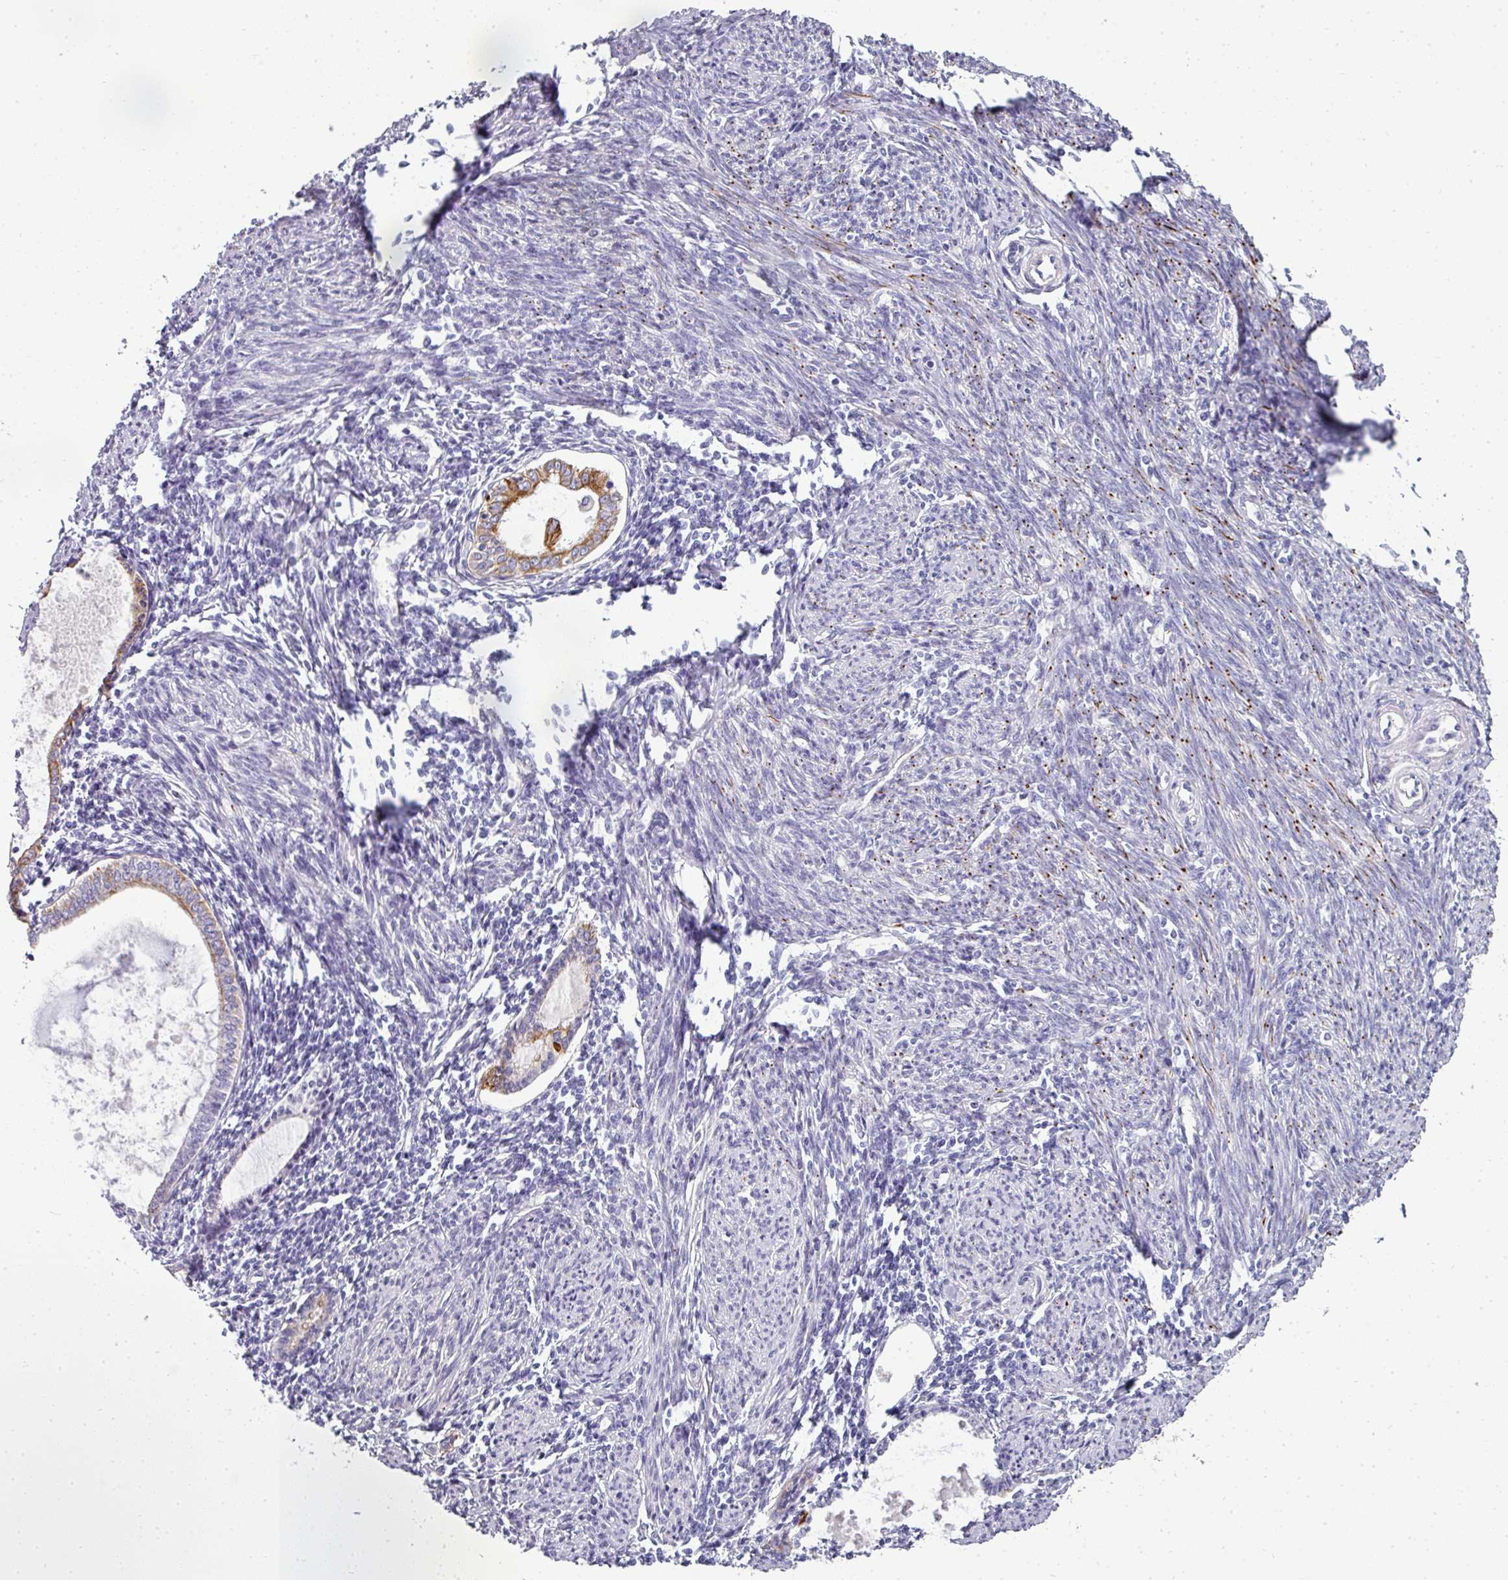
{"staining": {"intensity": "negative", "quantity": "none", "location": "none"}, "tissue": "endometrium", "cell_type": "Cells in endometrial stroma", "image_type": "normal", "snomed": [{"axis": "morphology", "description": "Normal tissue, NOS"}, {"axis": "topography", "description": "Endometrium"}], "caption": "The immunohistochemistry photomicrograph has no significant expression in cells in endometrial stroma of endometrium.", "gene": "ASXL3", "patient": {"sex": "female", "age": 63}}